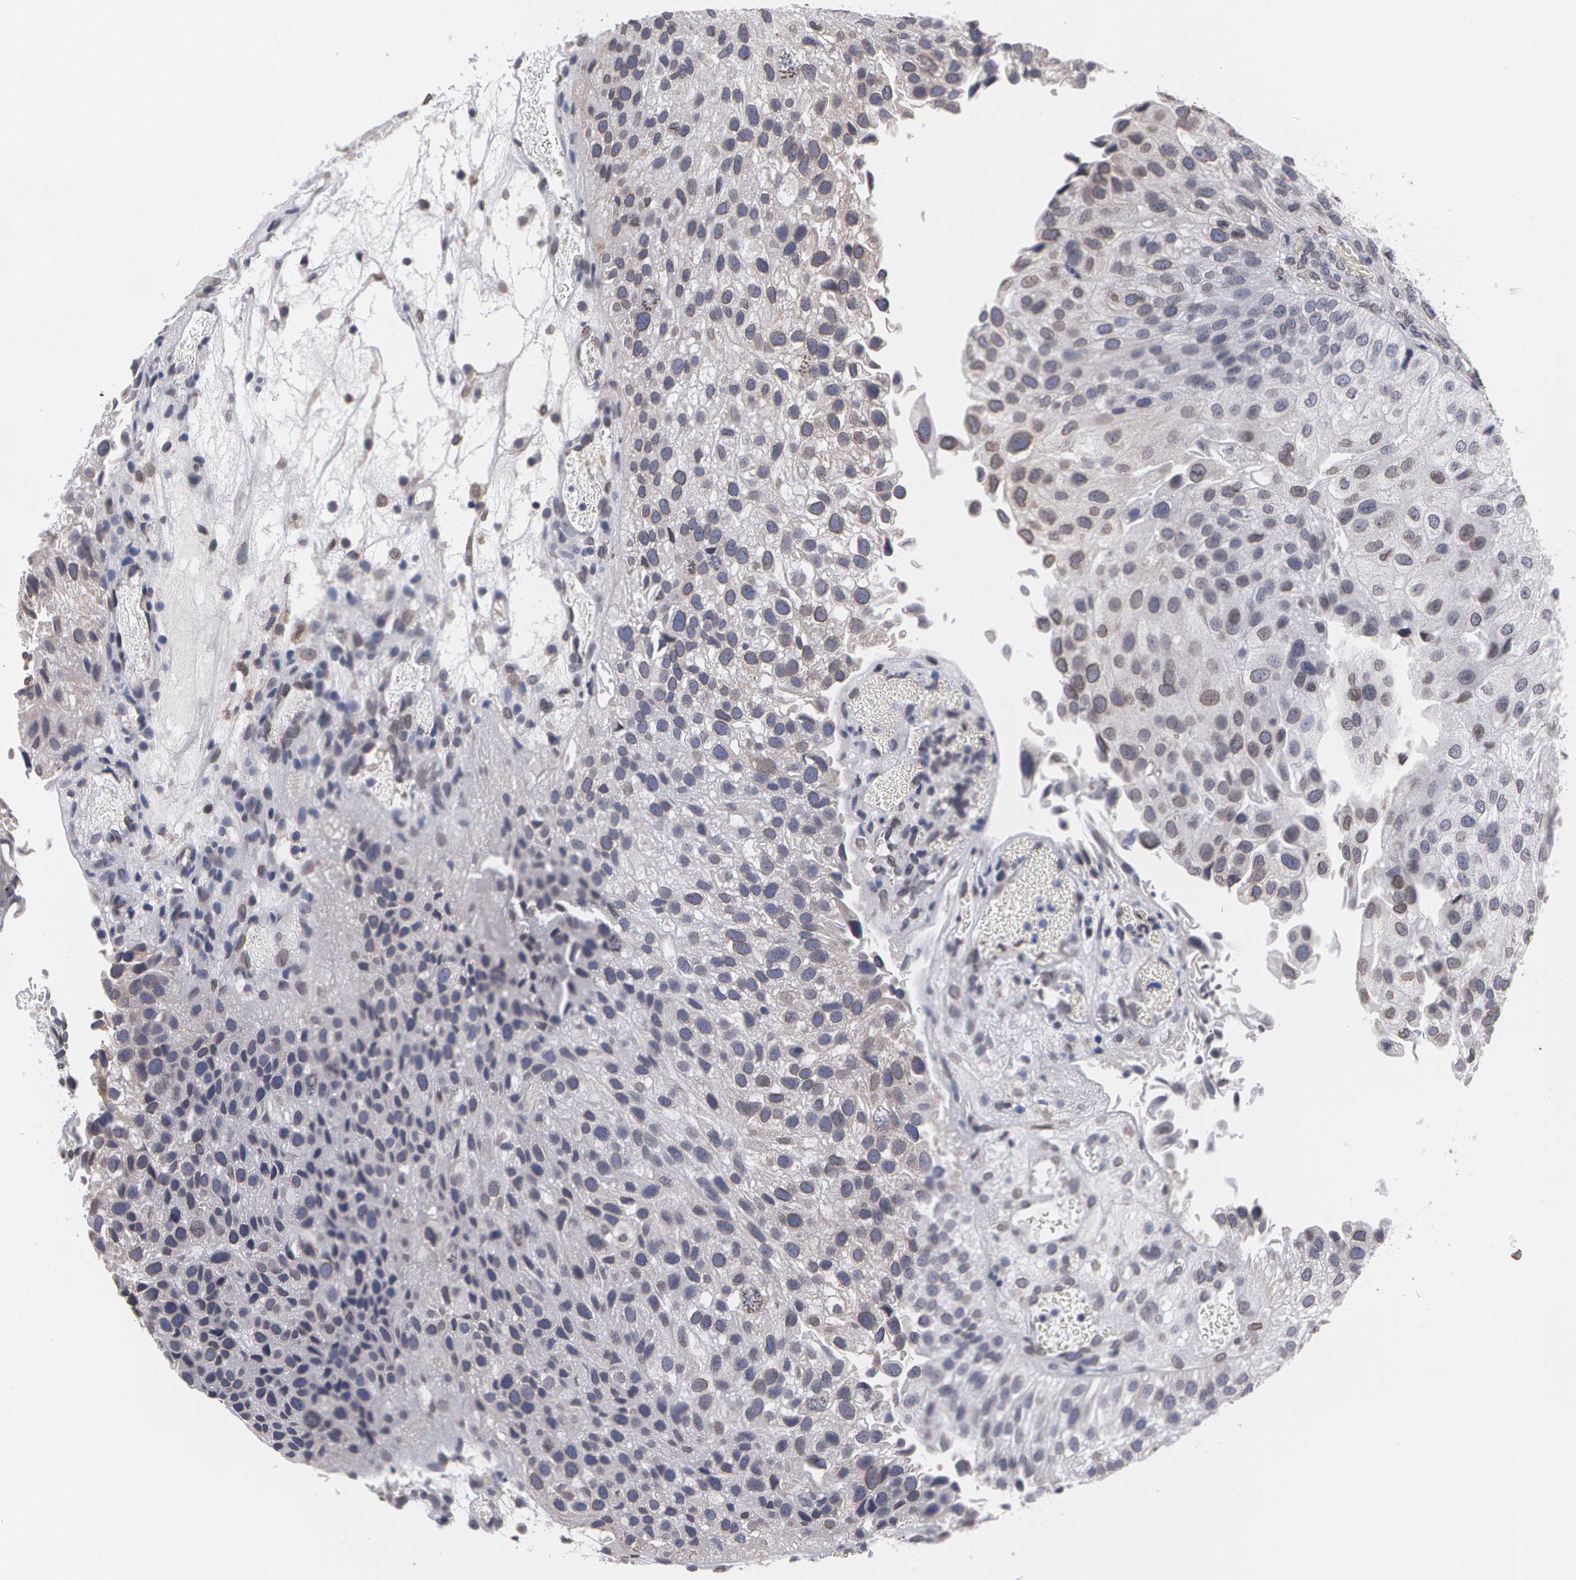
{"staining": {"intensity": "negative", "quantity": "none", "location": "none"}, "tissue": "urothelial cancer", "cell_type": "Tumor cells", "image_type": "cancer", "snomed": [{"axis": "morphology", "description": "Urothelial carcinoma, Low grade"}, {"axis": "topography", "description": "Urinary bladder"}], "caption": "Human urothelial carcinoma (low-grade) stained for a protein using IHC reveals no staining in tumor cells.", "gene": "EMD", "patient": {"sex": "female", "age": 89}}